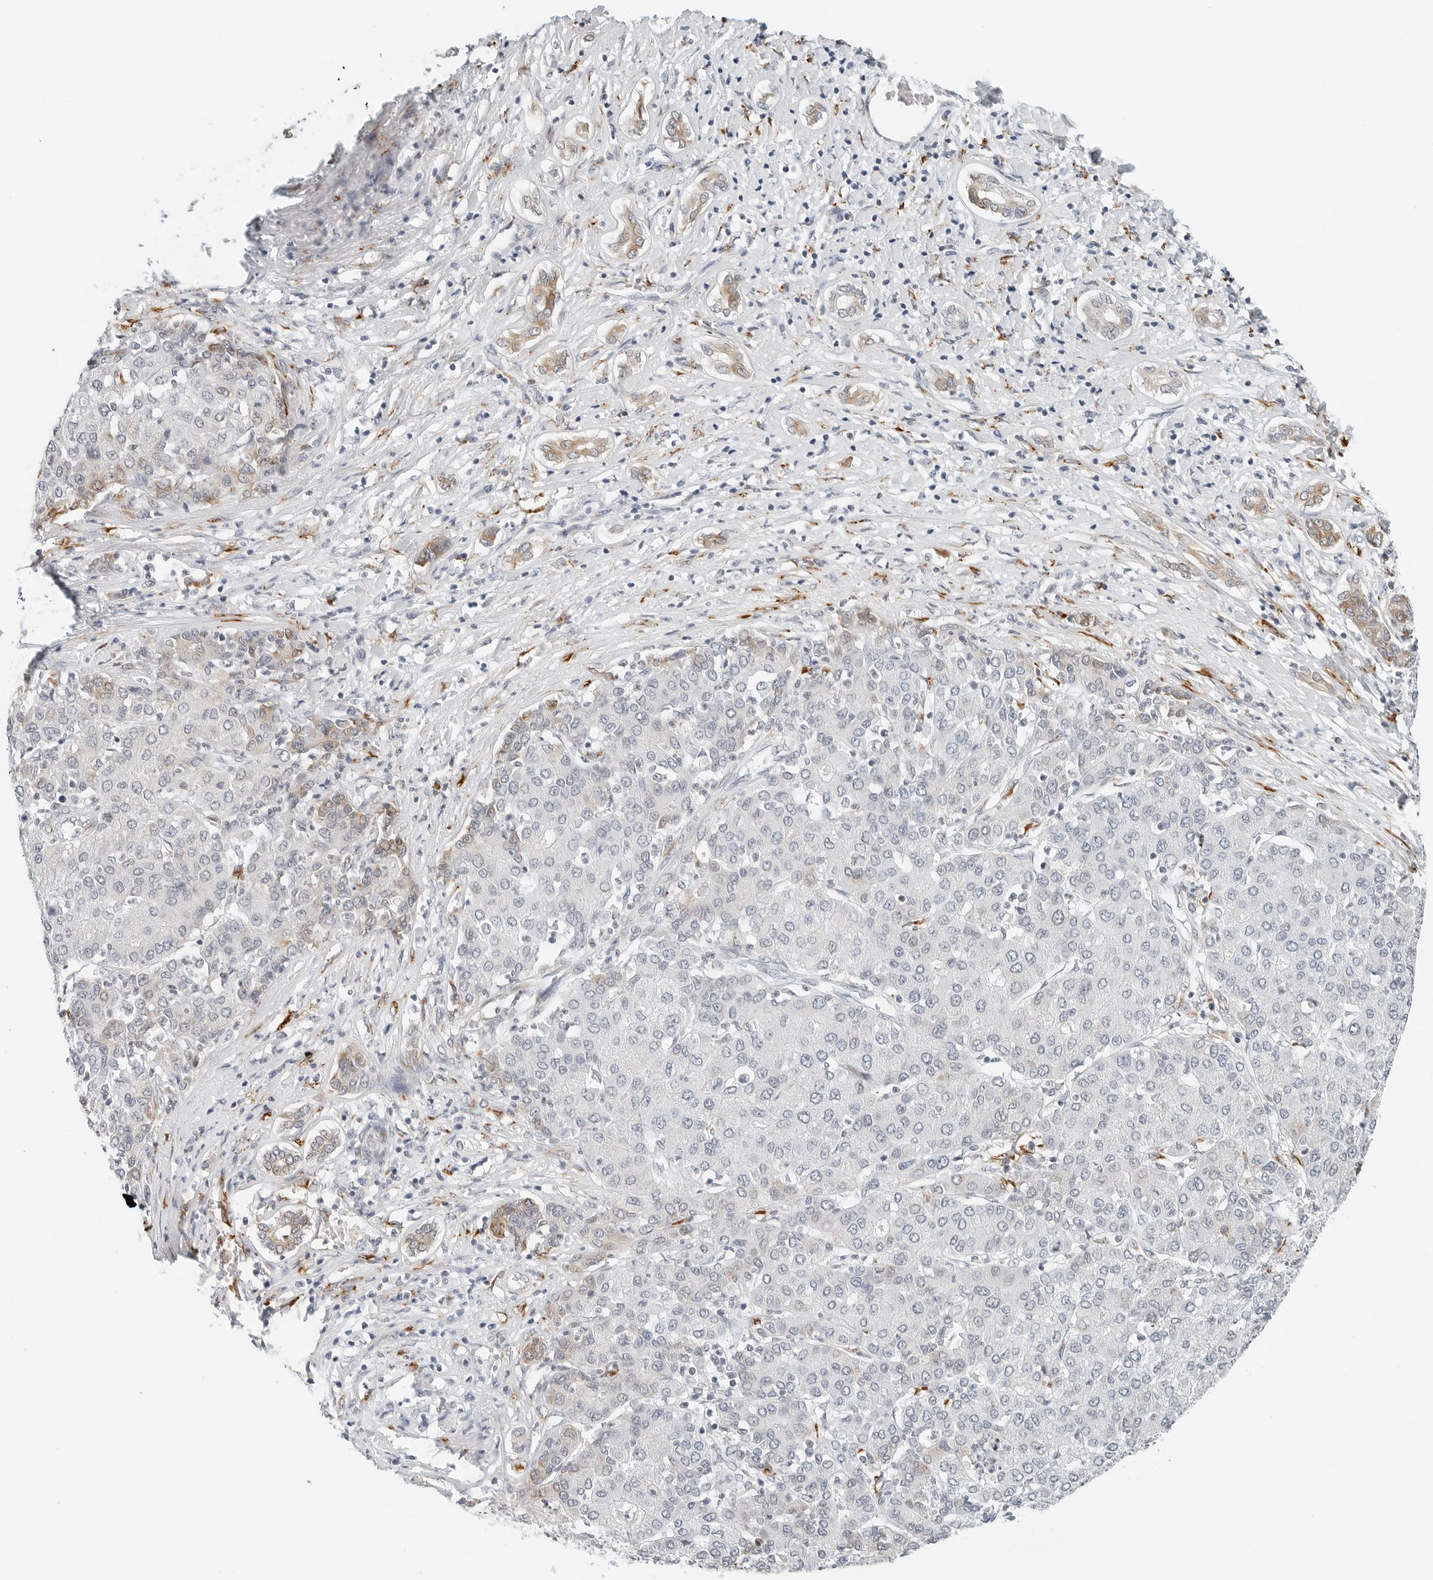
{"staining": {"intensity": "weak", "quantity": "<25%", "location": "cytoplasmic/membranous"}, "tissue": "liver cancer", "cell_type": "Tumor cells", "image_type": "cancer", "snomed": [{"axis": "morphology", "description": "Carcinoma, Hepatocellular, NOS"}, {"axis": "topography", "description": "Liver"}], "caption": "Immunohistochemical staining of human liver hepatocellular carcinoma exhibits no significant positivity in tumor cells. (Stains: DAB (3,3'-diaminobenzidine) IHC with hematoxylin counter stain, Microscopy: brightfield microscopy at high magnification).", "gene": "P4HA2", "patient": {"sex": "male", "age": 65}}